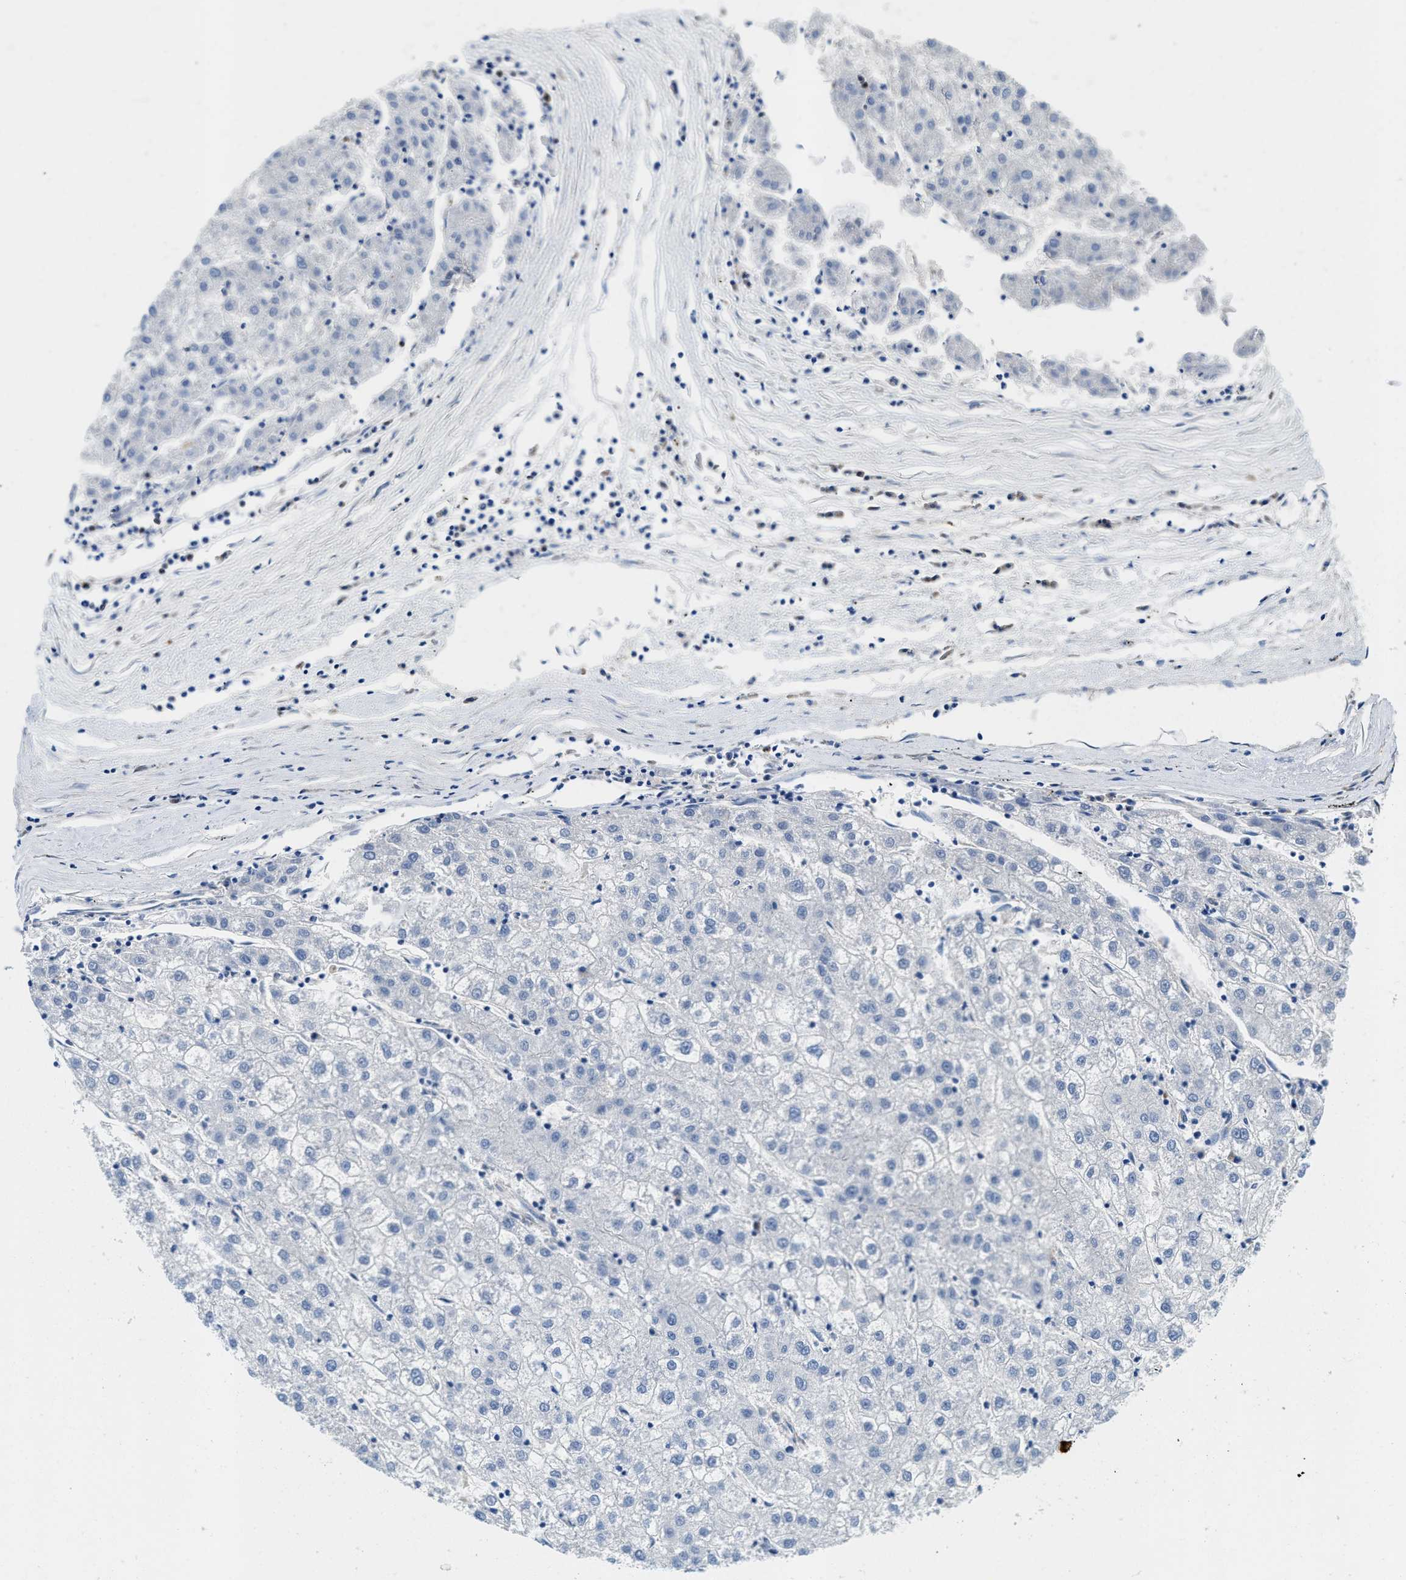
{"staining": {"intensity": "negative", "quantity": "none", "location": "none"}, "tissue": "liver cancer", "cell_type": "Tumor cells", "image_type": "cancer", "snomed": [{"axis": "morphology", "description": "Carcinoma, Hepatocellular, NOS"}, {"axis": "topography", "description": "Liver"}], "caption": "A photomicrograph of human liver cancer (hepatocellular carcinoma) is negative for staining in tumor cells.", "gene": "TSPAN3", "patient": {"sex": "male", "age": 72}}